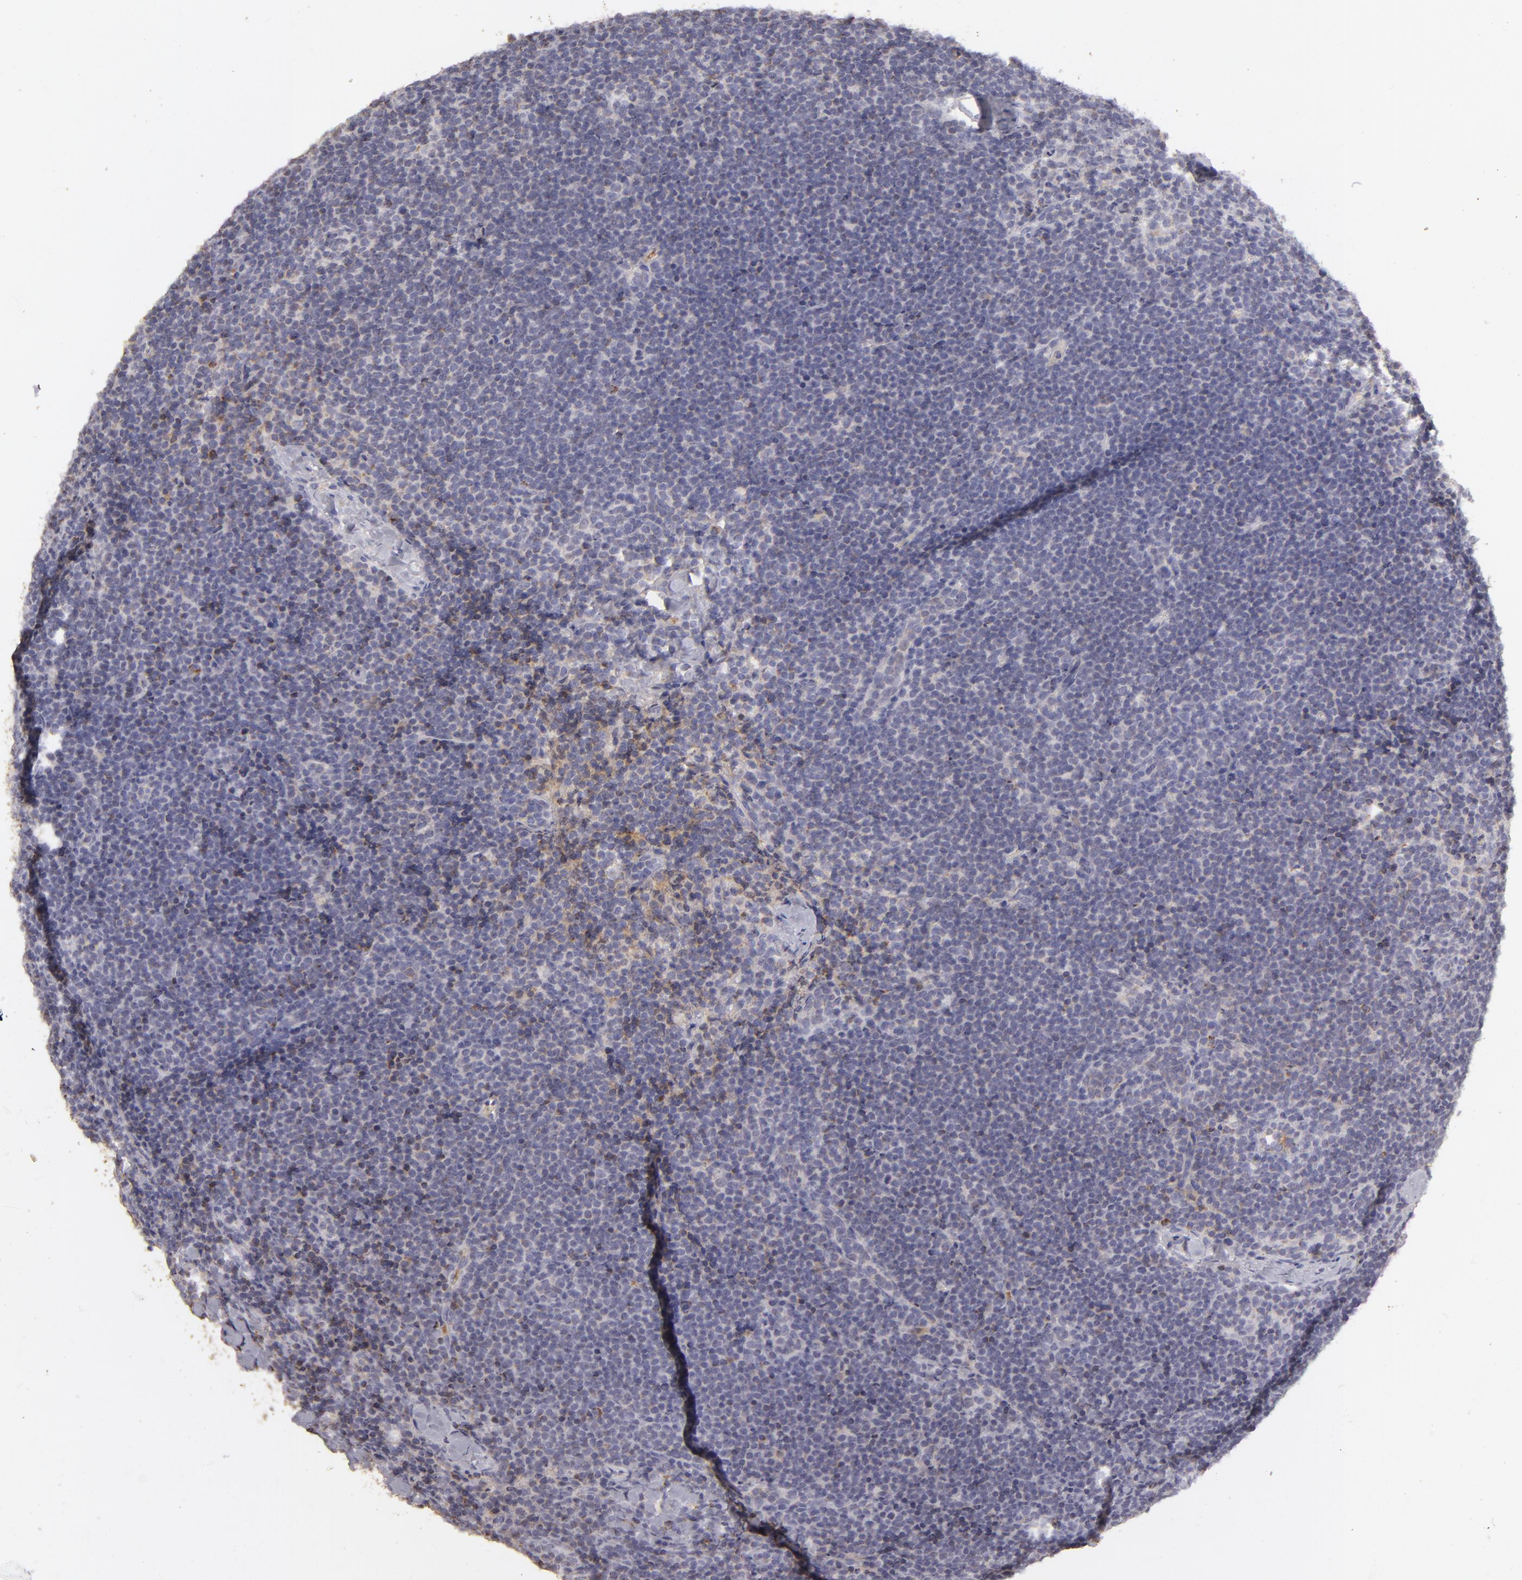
{"staining": {"intensity": "weak", "quantity": "<25%", "location": "cytoplasmic/membranous"}, "tissue": "lymphoma", "cell_type": "Tumor cells", "image_type": "cancer", "snomed": [{"axis": "morphology", "description": "Malignant lymphoma, non-Hodgkin's type, High grade"}, {"axis": "topography", "description": "Lymph node"}], "caption": "DAB immunohistochemical staining of lymphoma shows no significant expression in tumor cells.", "gene": "CFB", "patient": {"sex": "female", "age": 58}}